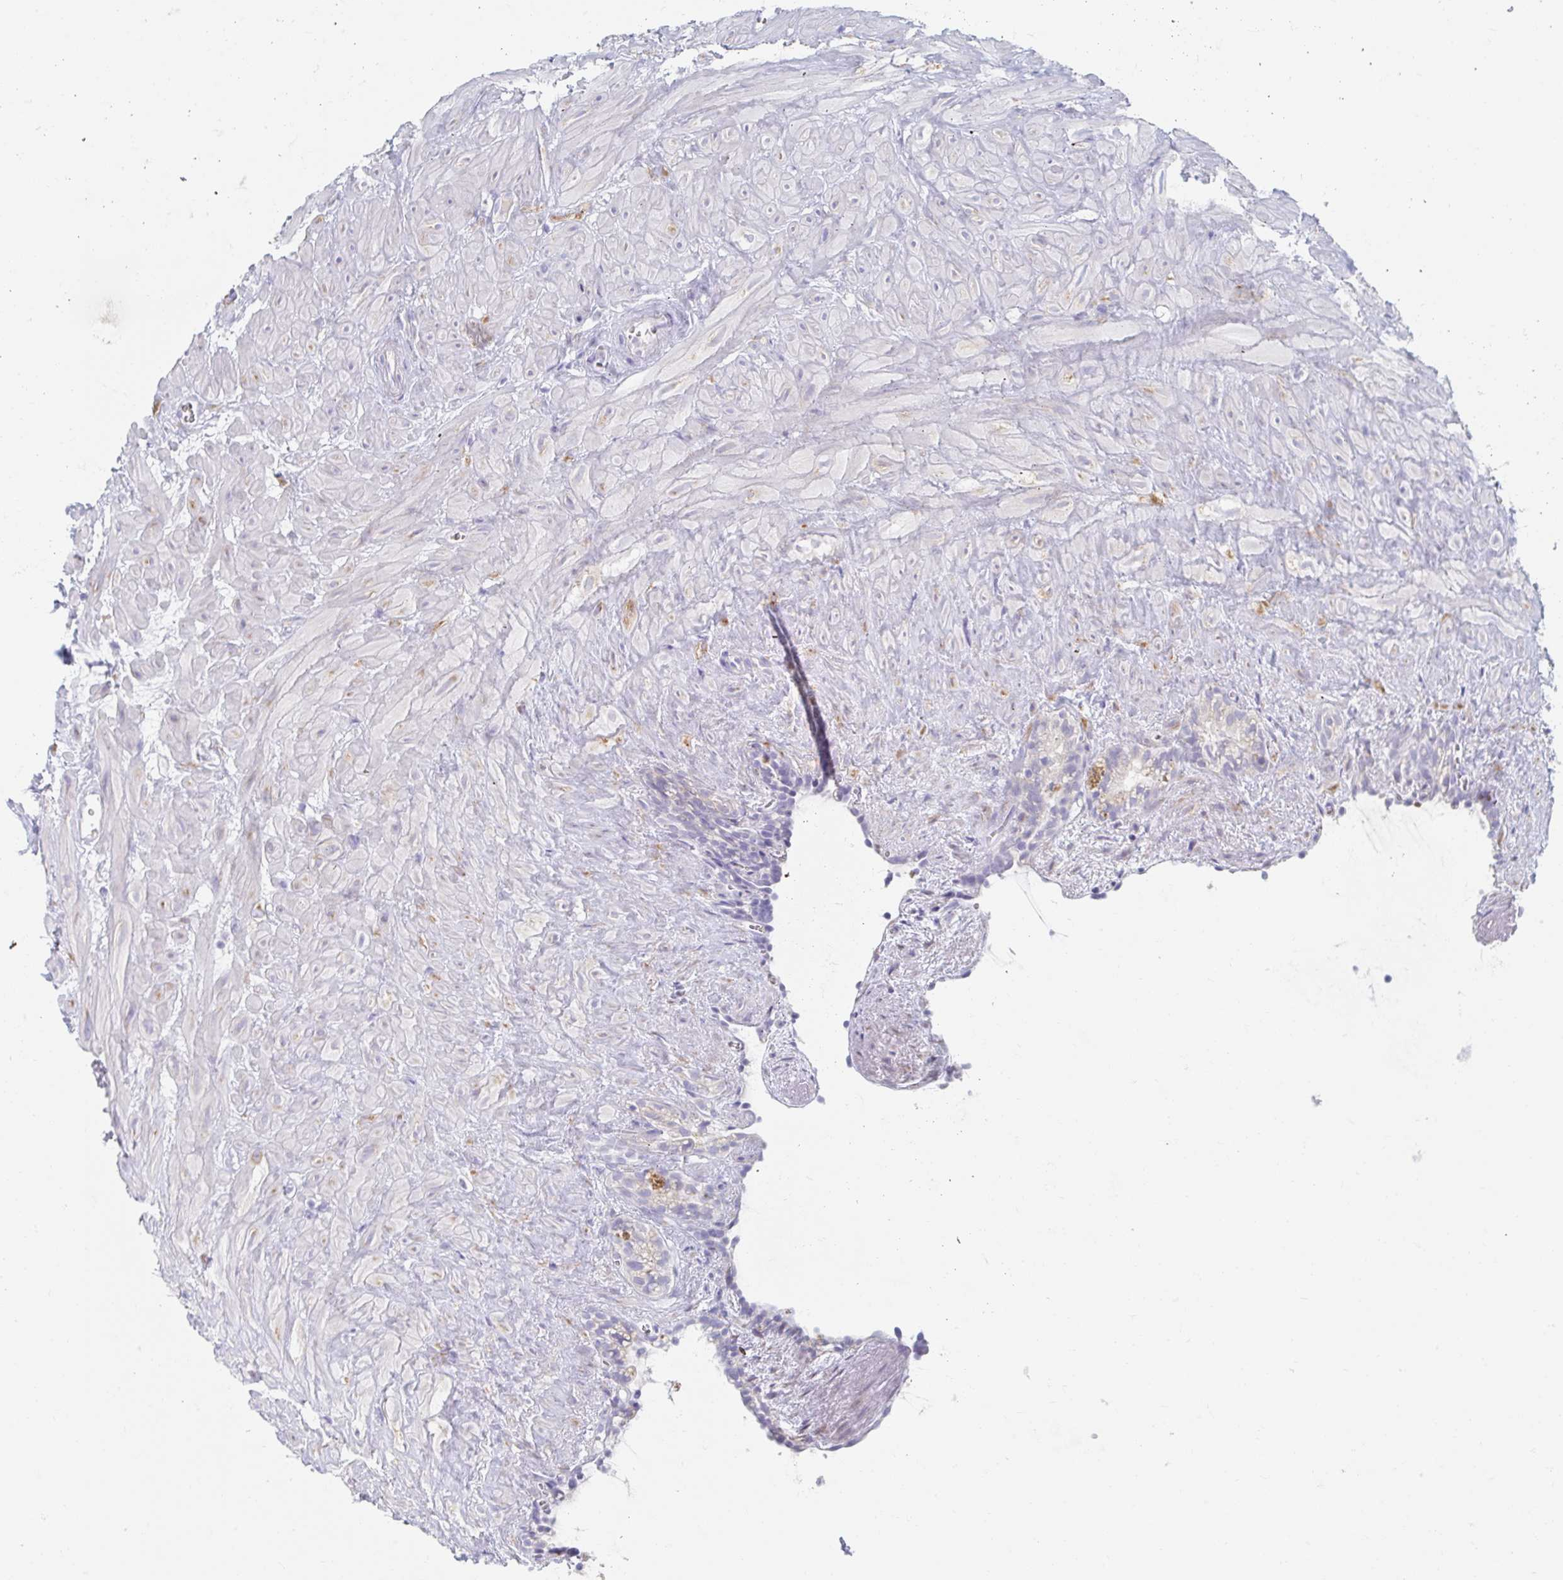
{"staining": {"intensity": "negative", "quantity": "none", "location": "none"}, "tissue": "seminal vesicle", "cell_type": "Glandular cells", "image_type": "normal", "snomed": [{"axis": "morphology", "description": "Normal tissue, NOS"}, {"axis": "topography", "description": "Seminal veicle"}], "caption": "IHC image of unremarkable seminal vesicle stained for a protein (brown), which shows no expression in glandular cells. (Brightfield microscopy of DAB (3,3'-diaminobenzidine) immunohistochemistry at high magnification).", "gene": "MYLK2", "patient": {"sex": "male", "age": 76}}